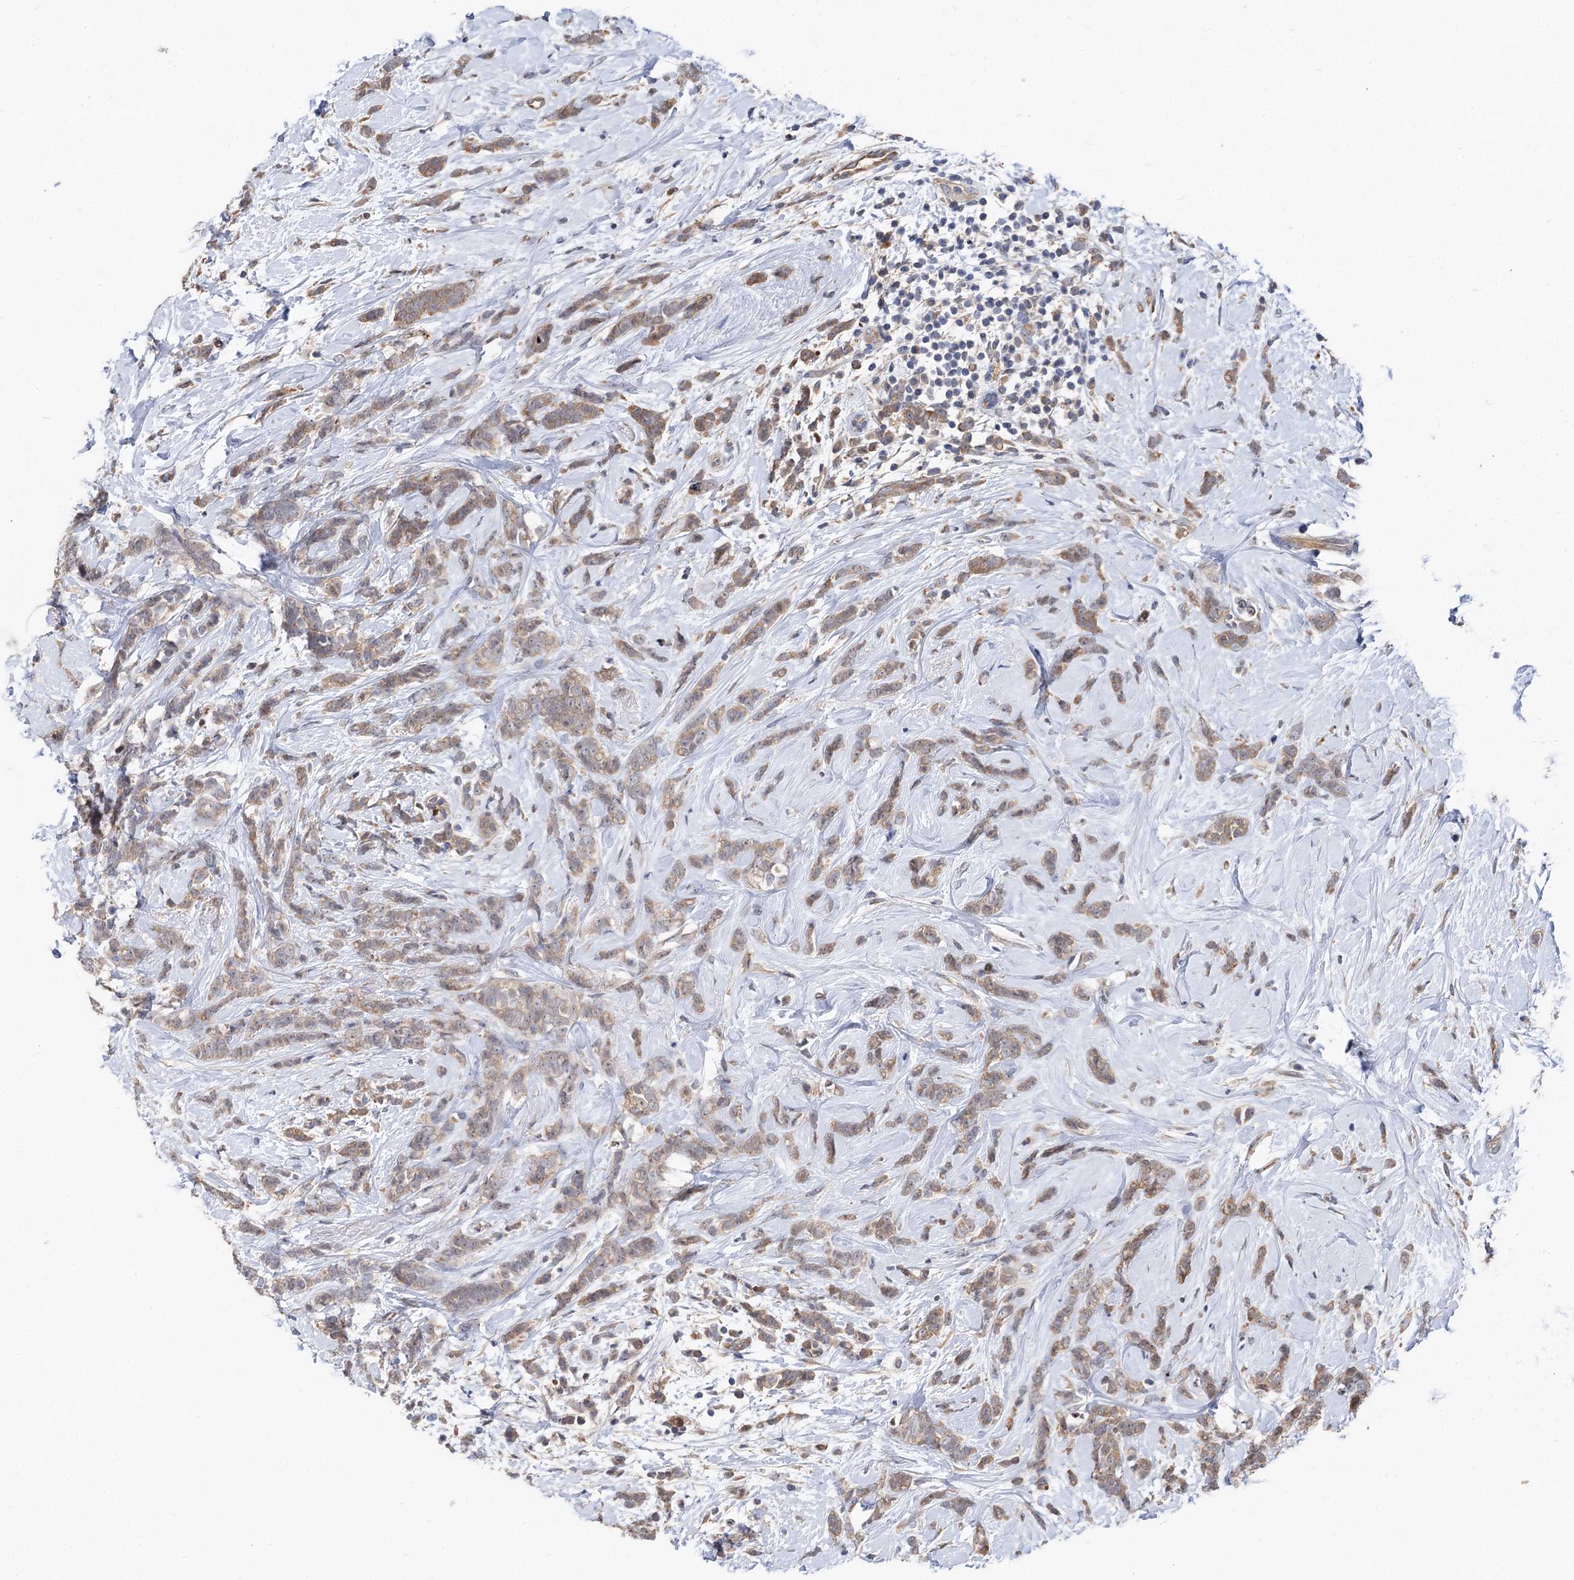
{"staining": {"intensity": "moderate", "quantity": ">75%", "location": "cytoplasmic/membranous"}, "tissue": "breast cancer", "cell_type": "Tumor cells", "image_type": "cancer", "snomed": [{"axis": "morphology", "description": "Lobular carcinoma"}, {"axis": "topography", "description": "Breast"}], "caption": "Tumor cells reveal moderate cytoplasmic/membranous expression in approximately >75% of cells in lobular carcinoma (breast). (brown staining indicates protein expression, while blue staining denotes nuclei).", "gene": "NUDCD2", "patient": {"sex": "female", "age": 58}}